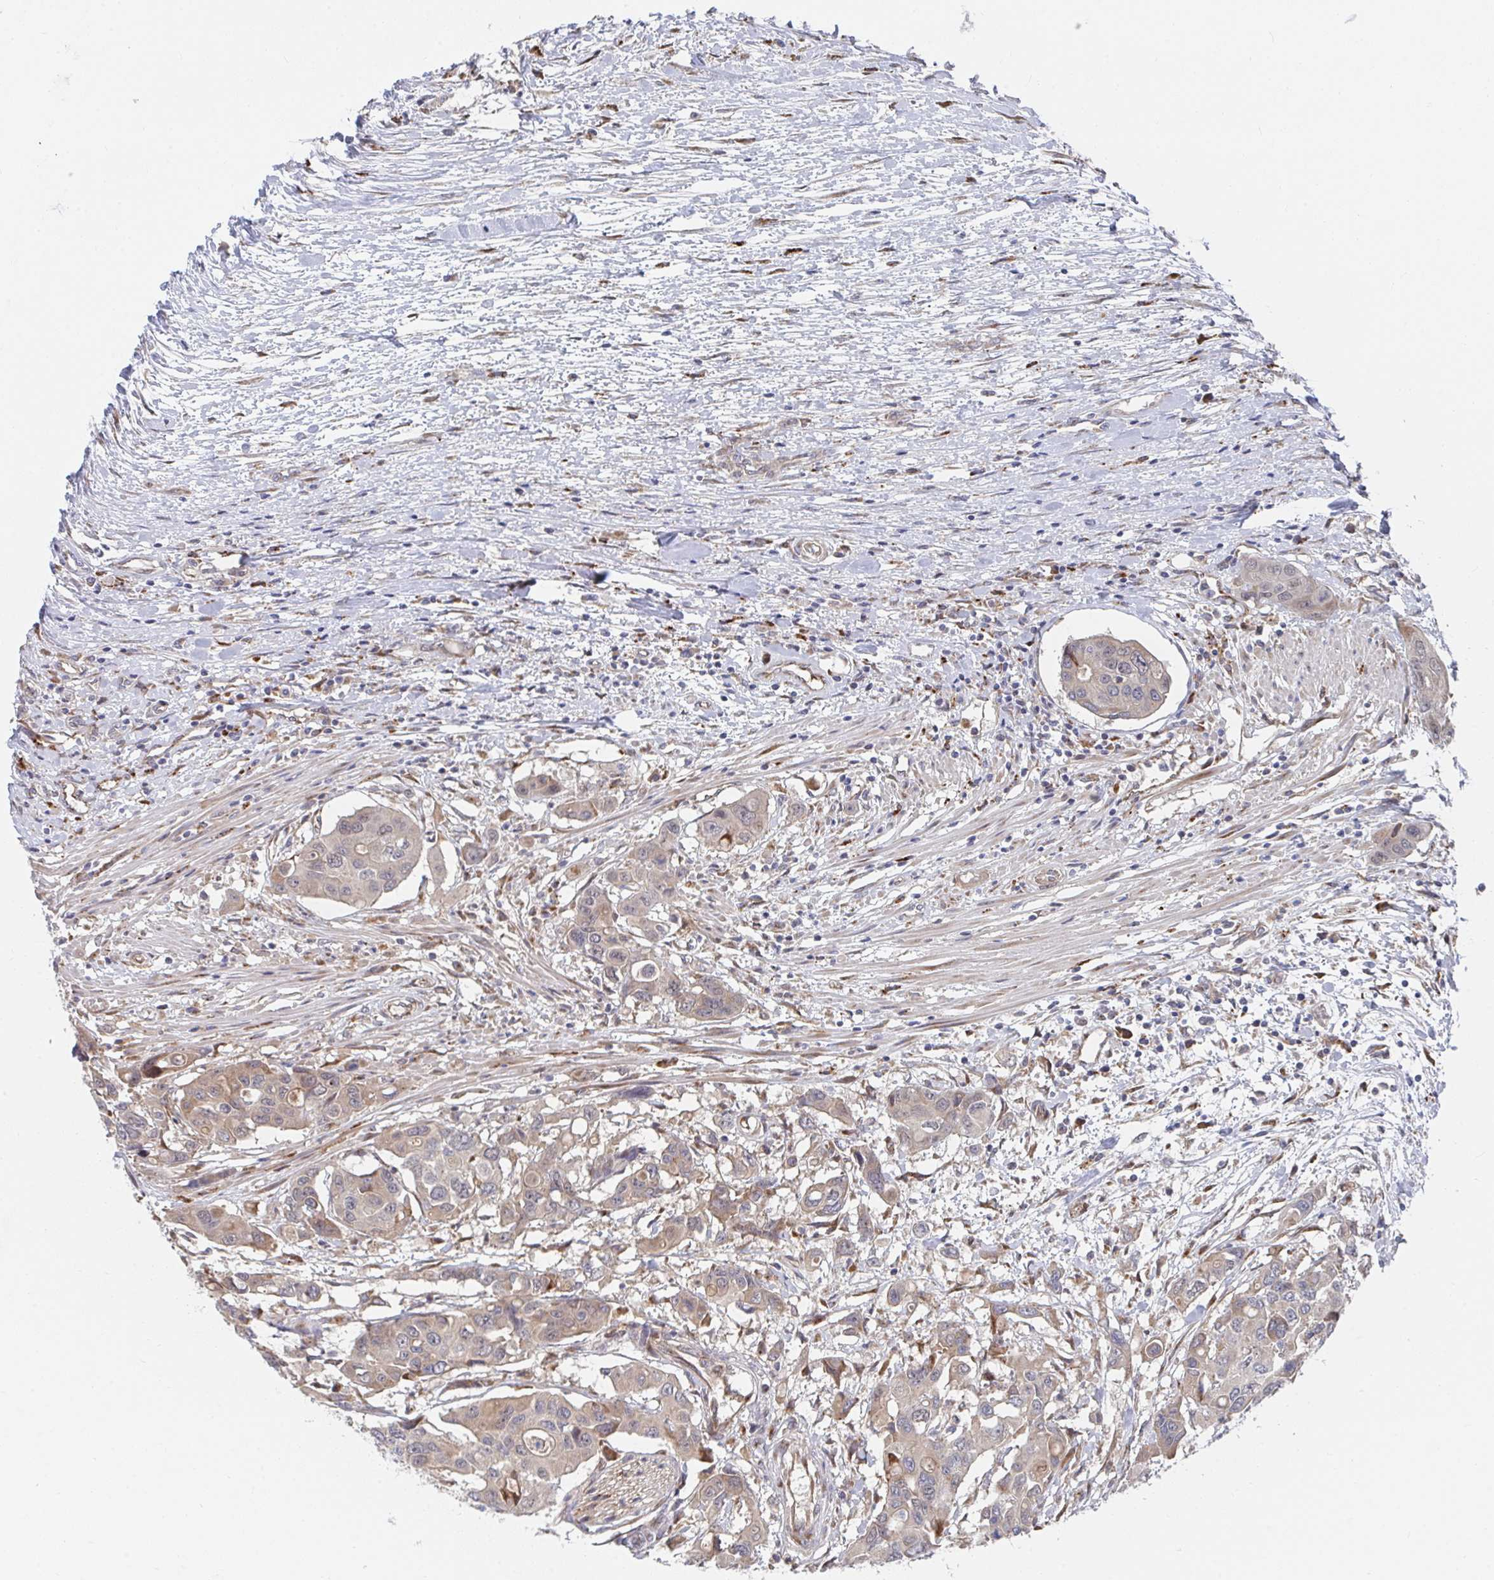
{"staining": {"intensity": "weak", "quantity": "<25%", "location": "cytoplasmic/membranous"}, "tissue": "colorectal cancer", "cell_type": "Tumor cells", "image_type": "cancer", "snomed": [{"axis": "morphology", "description": "Adenocarcinoma, NOS"}, {"axis": "topography", "description": "Colon"}], "caption": "Protein analysis of adenocarcinoma (colorectal) shows no significant expression in tumor cells.", "gene": "FJX1", "patient": {"sex": "male", "age": 77}}